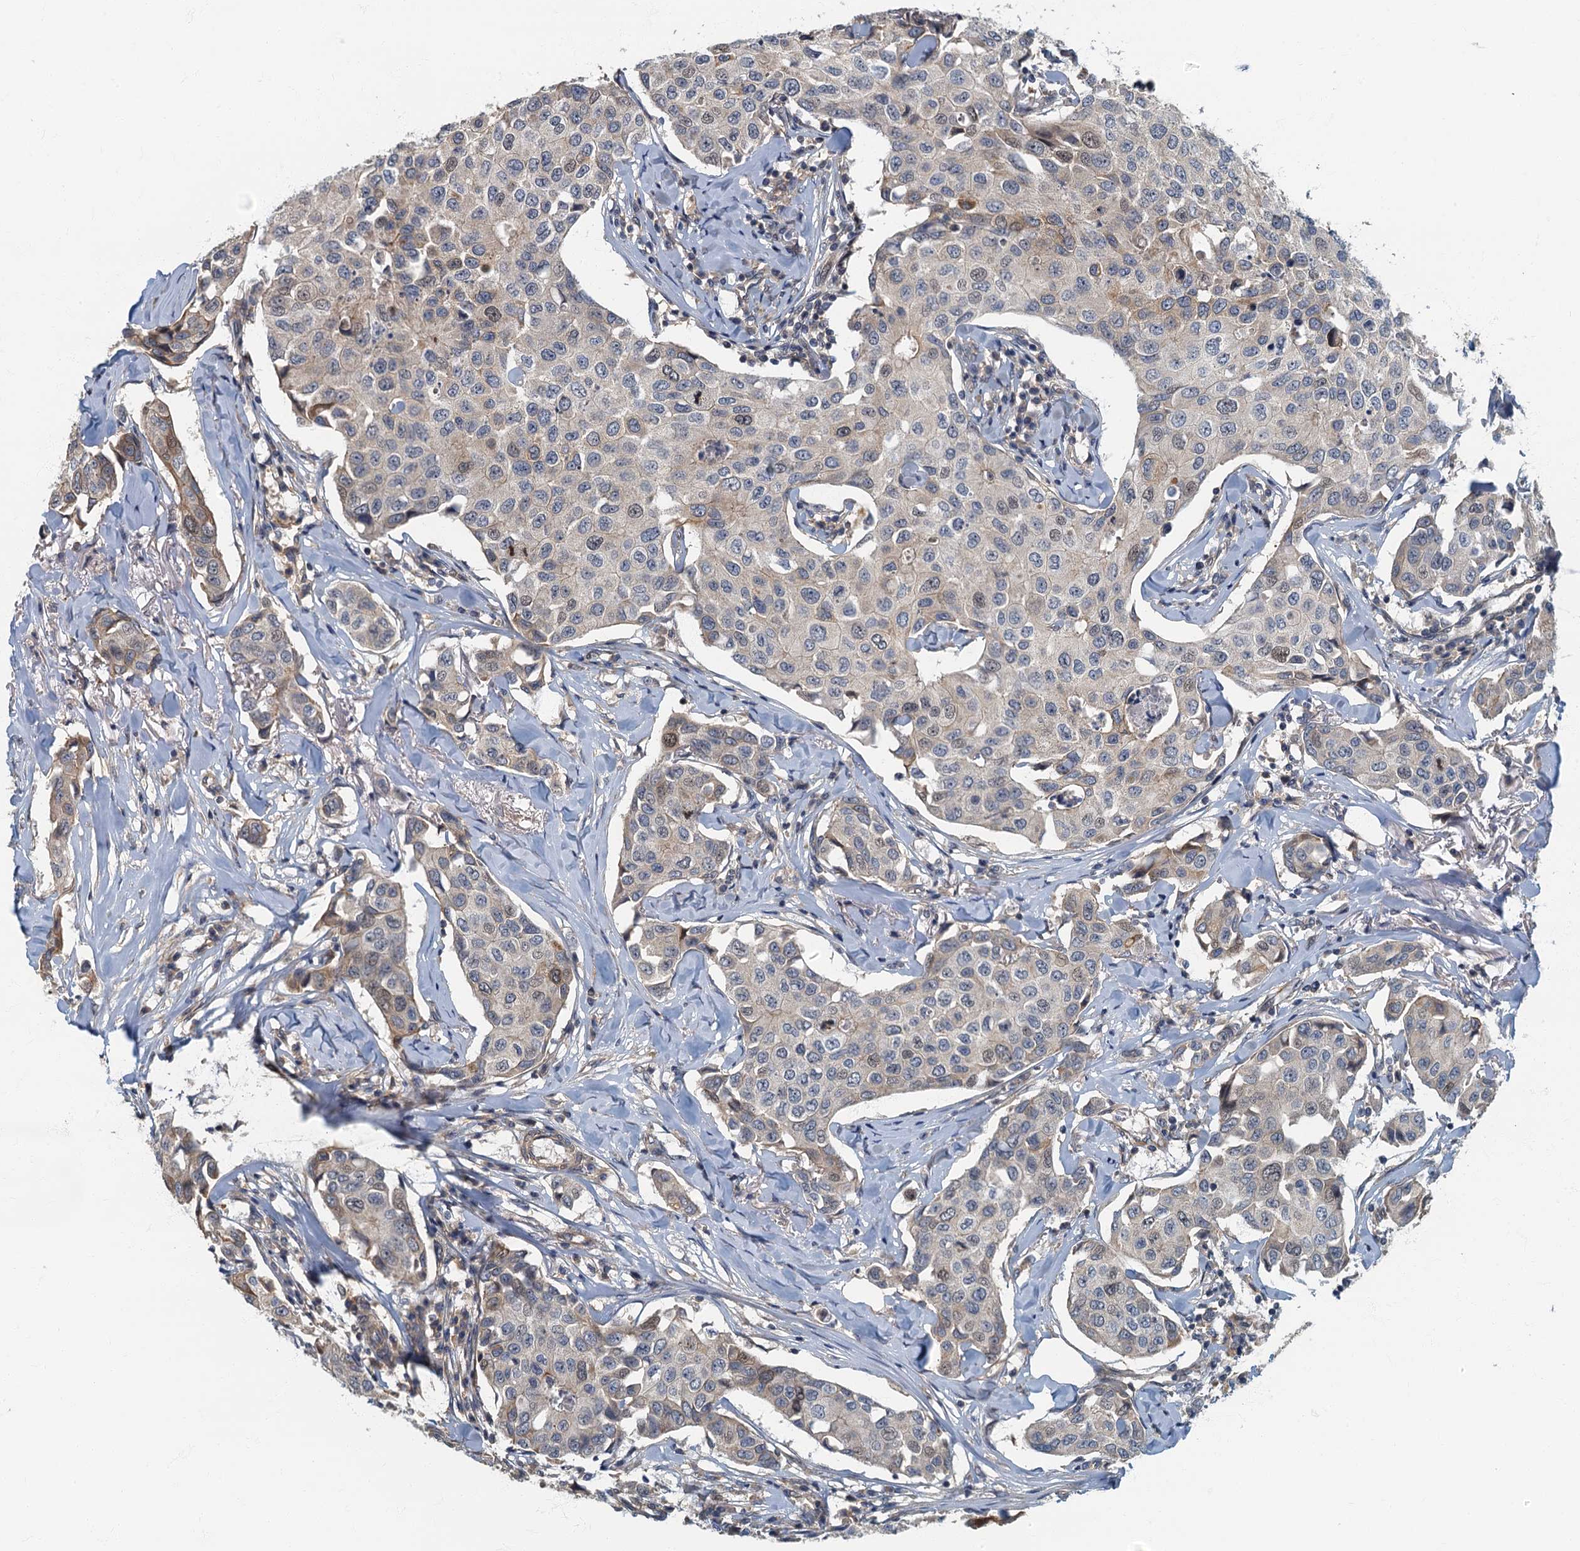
{"staining": {"intensity": "weak", "quantity": "<25%", "location": "cytoplasmic/membranous"}, "tissue": "breast cancer", "cell_type": "Tumor cells", "image_type": "cancer", "snomed": [{"axis": "morphology", "description": "Duct carcinoma"}, {"axis": "topography", "description": "Breast"}], "caption": "DAB immunohistochemical staining of intraductal carcinoma (breast) shows no significant positivity in tumor cells. (Brightfield microscopy of DAB IHC at high magnification).", "gene": "CKAP2L", "patient": {"sex": "female", "age": 80}}